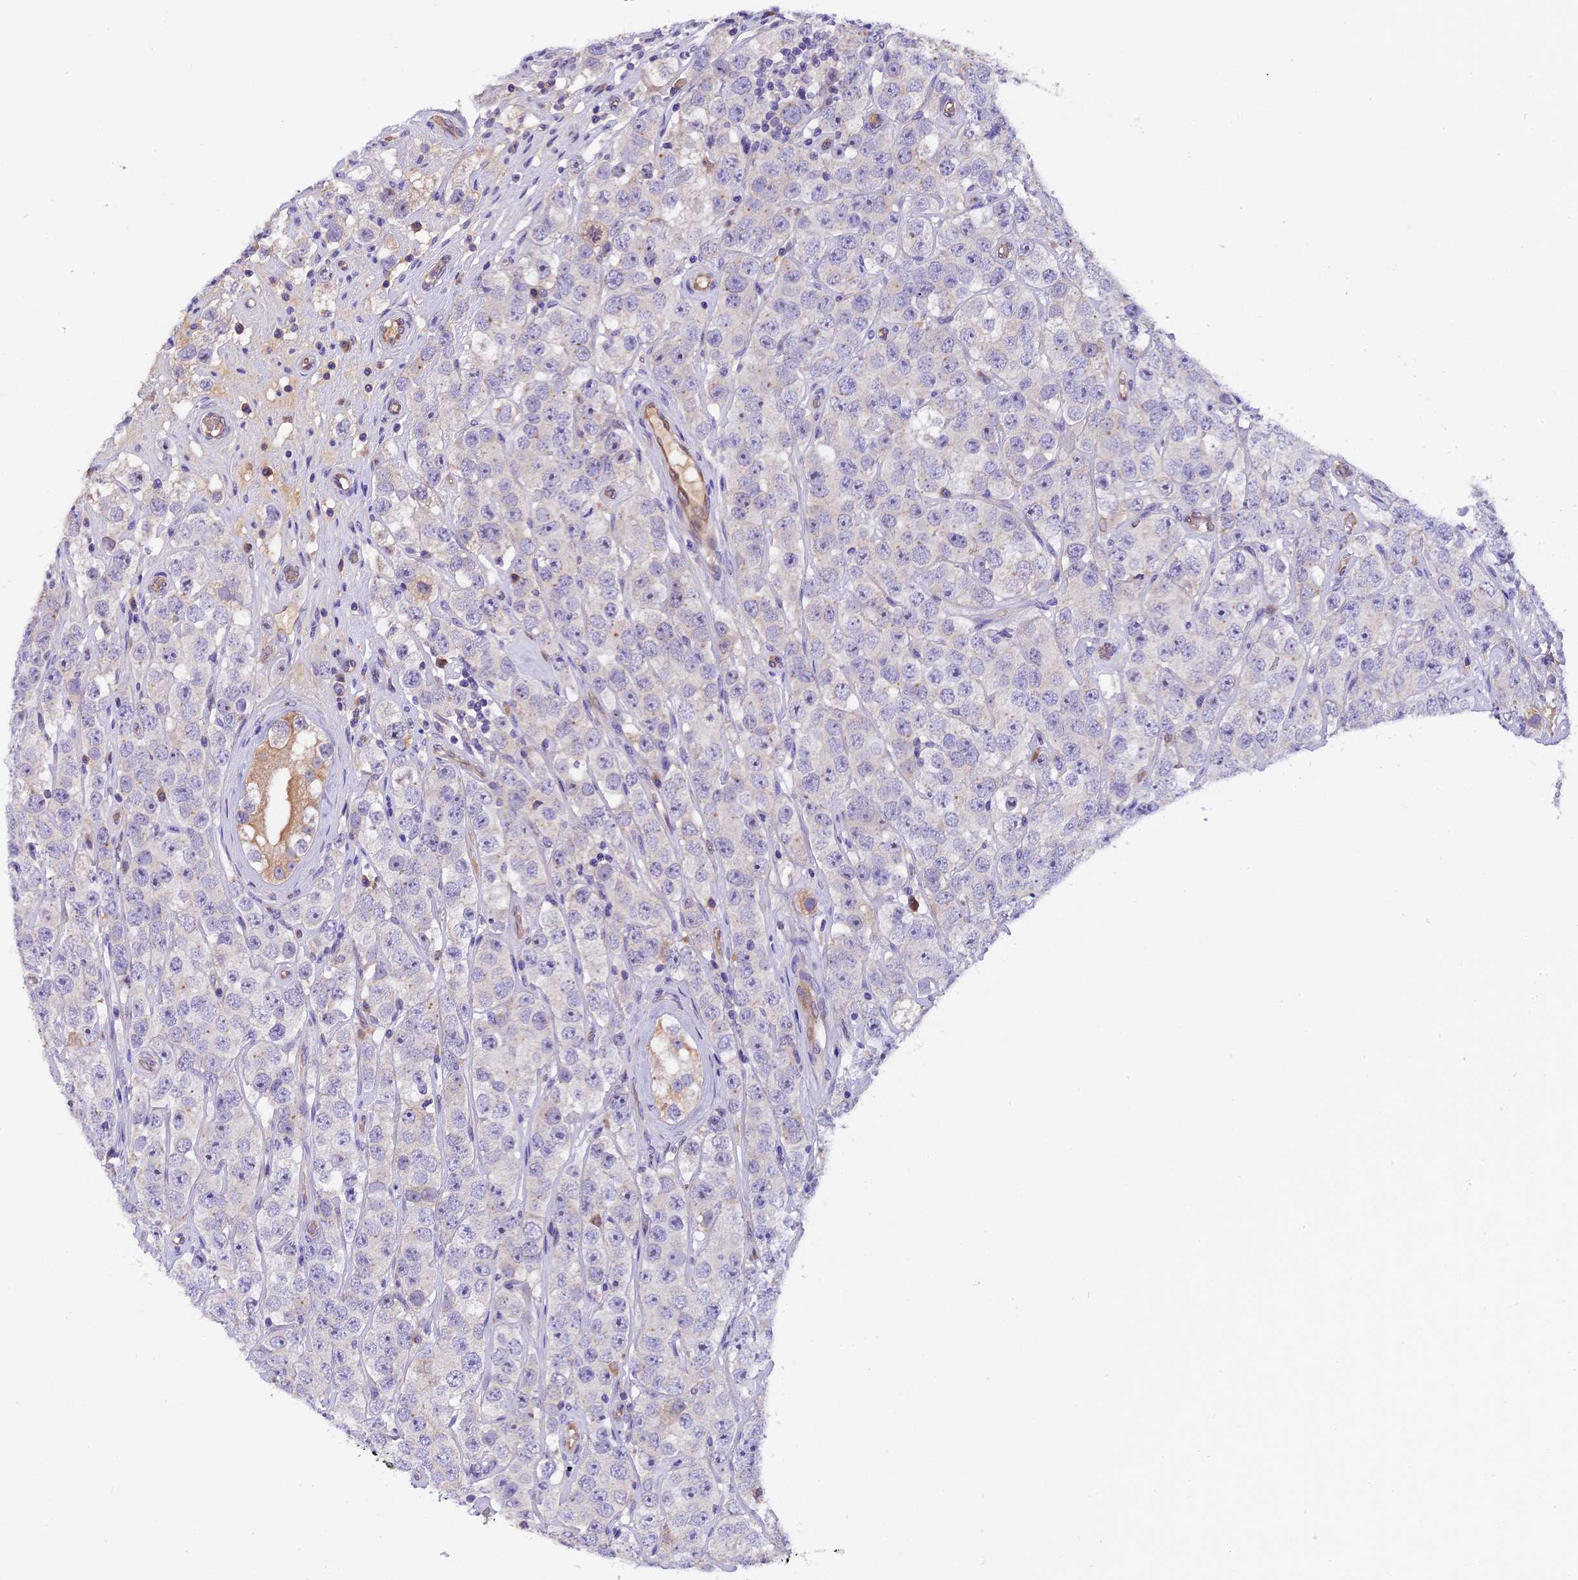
{"staining": {"intensity": "negative", "quantity": "none", "location": "none"}, "tissue": "testis cancer", "cell_type": "Tumor cells", "image_type": "cancer", "snomed": [{"axis": "morphology", "description": "Seminoma, NOS"}, {"axis": "topography", "description": "Testis"}], "caption": "High power microscopy histopathology image of an immunohistochemistry (IHC) photomicrograph of testis cancer (seminoma), revealing no significant positivity in tumor cells.", "gene": "CCDC32", "patient": {"sex": "male", "age": 28}}